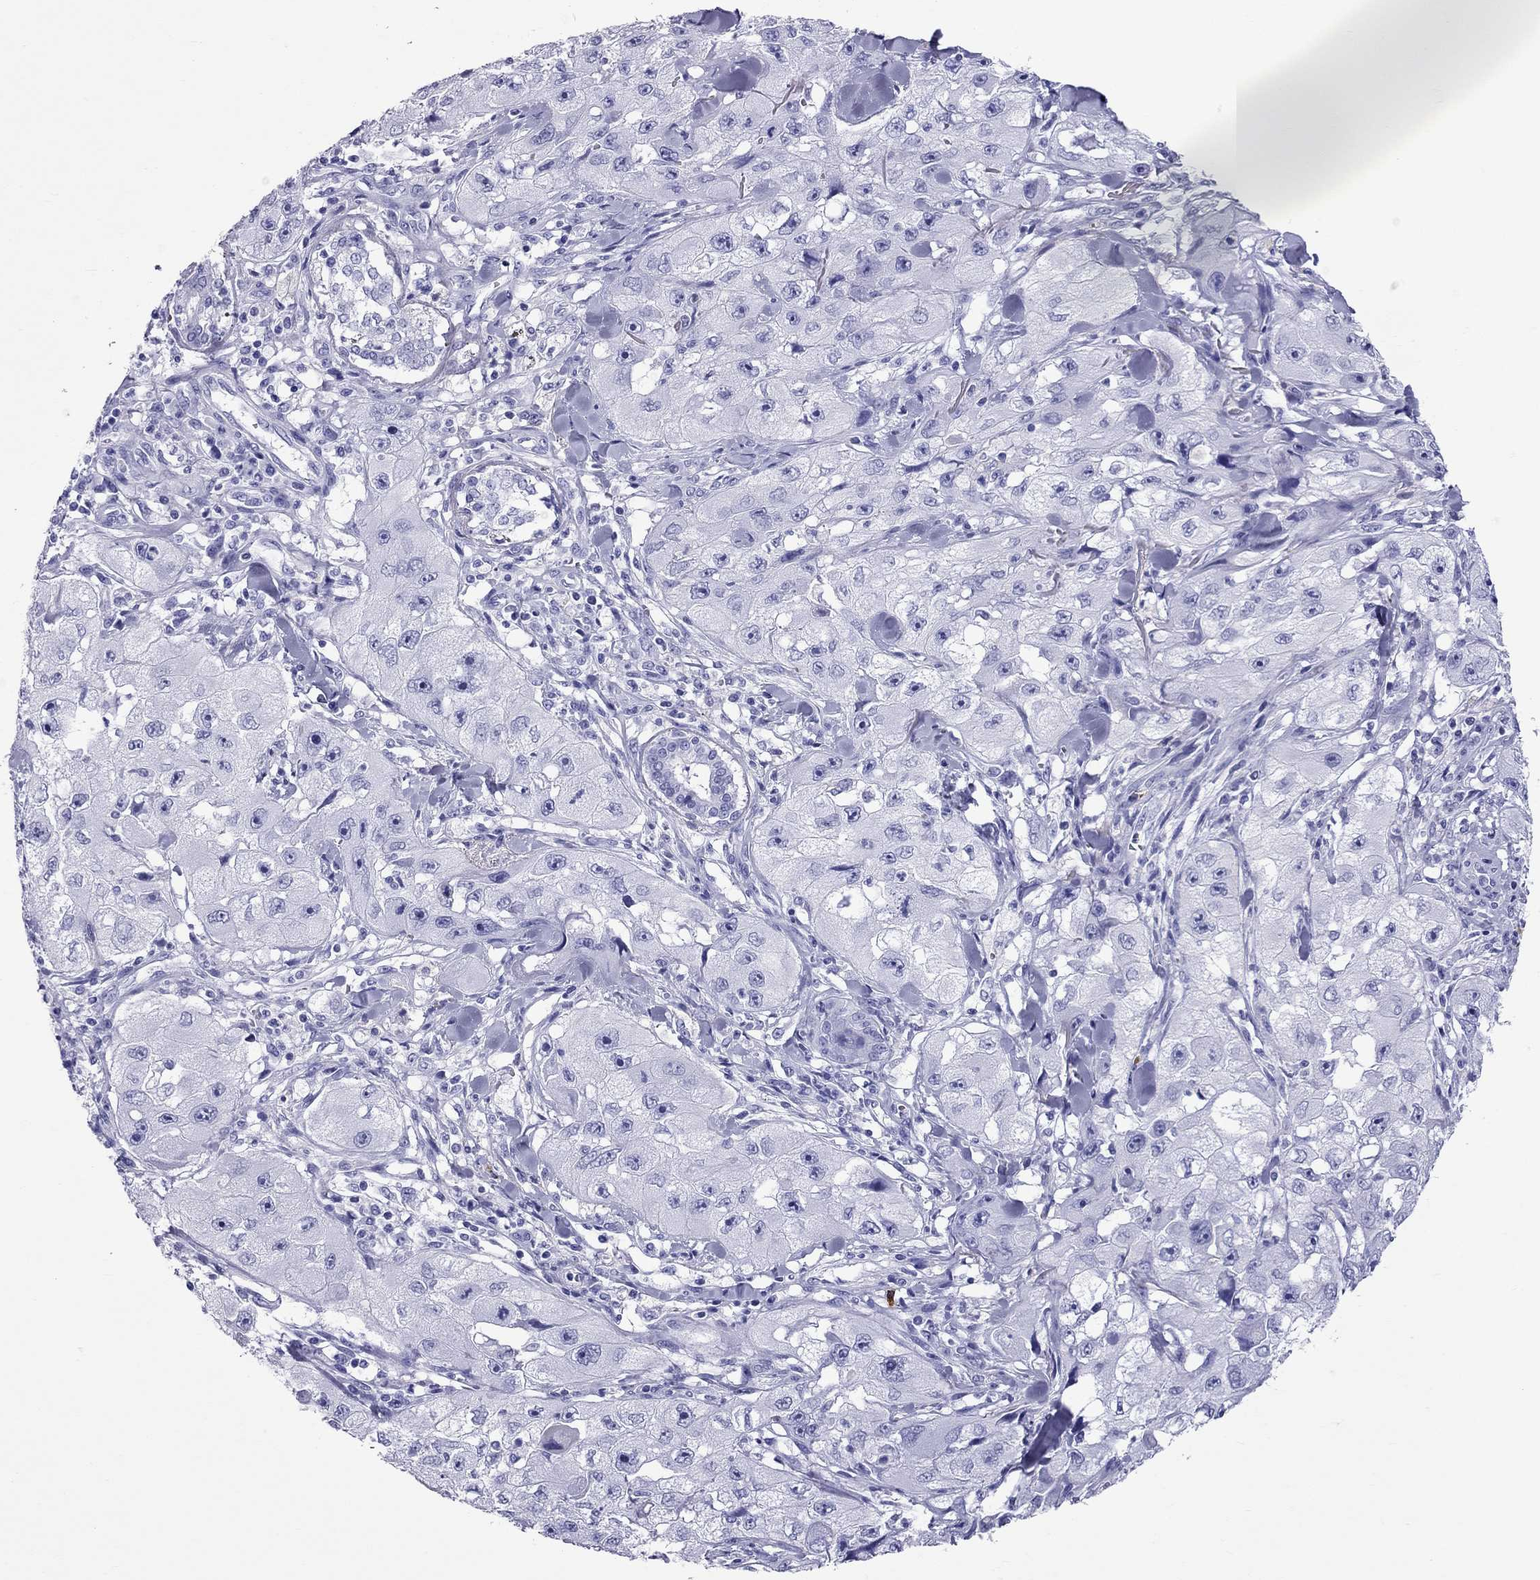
{"staining": {"intensity": "negative", "quantity": "none", "location": "none"}, "tissue": "skin cancer", "cell_type": "Tumor cells", "image_type": "cancer", "snomed": [{"axis": "morphology", "description": "Squamous cell carcinoma, NOS"}, {"axis": "topography", "description": "Skin"}, {"axis": "topography", "description": "Subcutis"}], "caption": "High magnification brightfield microscopy of skin cancer (squamous cell carcinoma) stained with DAB (brown) and counterstained with hematoxylin (blue): tumor cells show no significant expression.", "gene": "SCART1", "patient": {"sex": "male", "age": 73}}